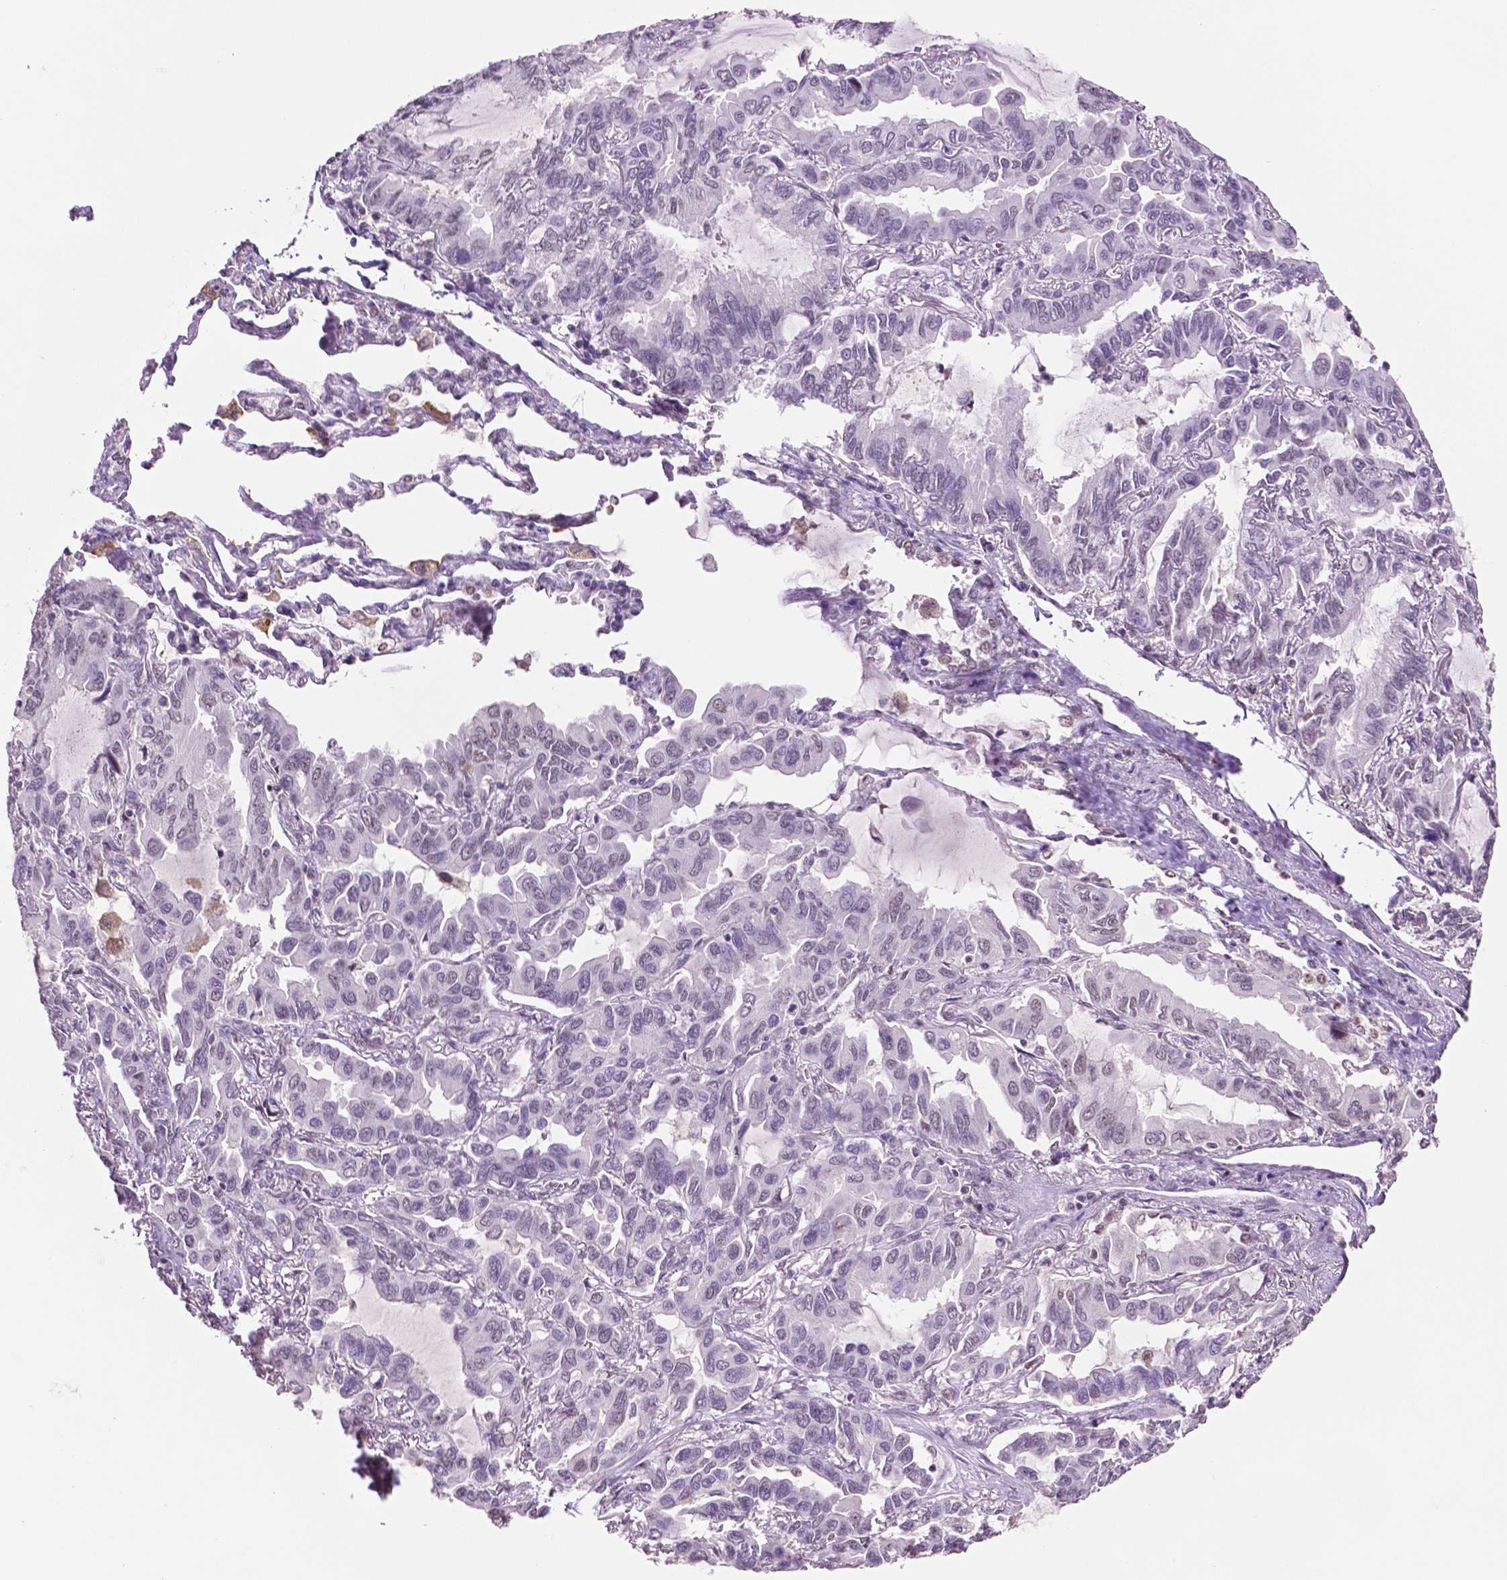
{"staining": {"intensity": "negative", "quantity": "none", "location": "none"}, "tissue": "lung cancer", "cell_type": "Tumor cells", "image_type": "cancer", "snomed": [{"axis": "morphology", "description": "Adenocarcinoma, NOS"}, {"axis": "topography", "description": "Lung"}], "caption": "Tumor cells are negative for brown protein staining in lung adenocarcinoma.", "gene": "PTPN6", "patient": {"sex": "male", "age": 64}}